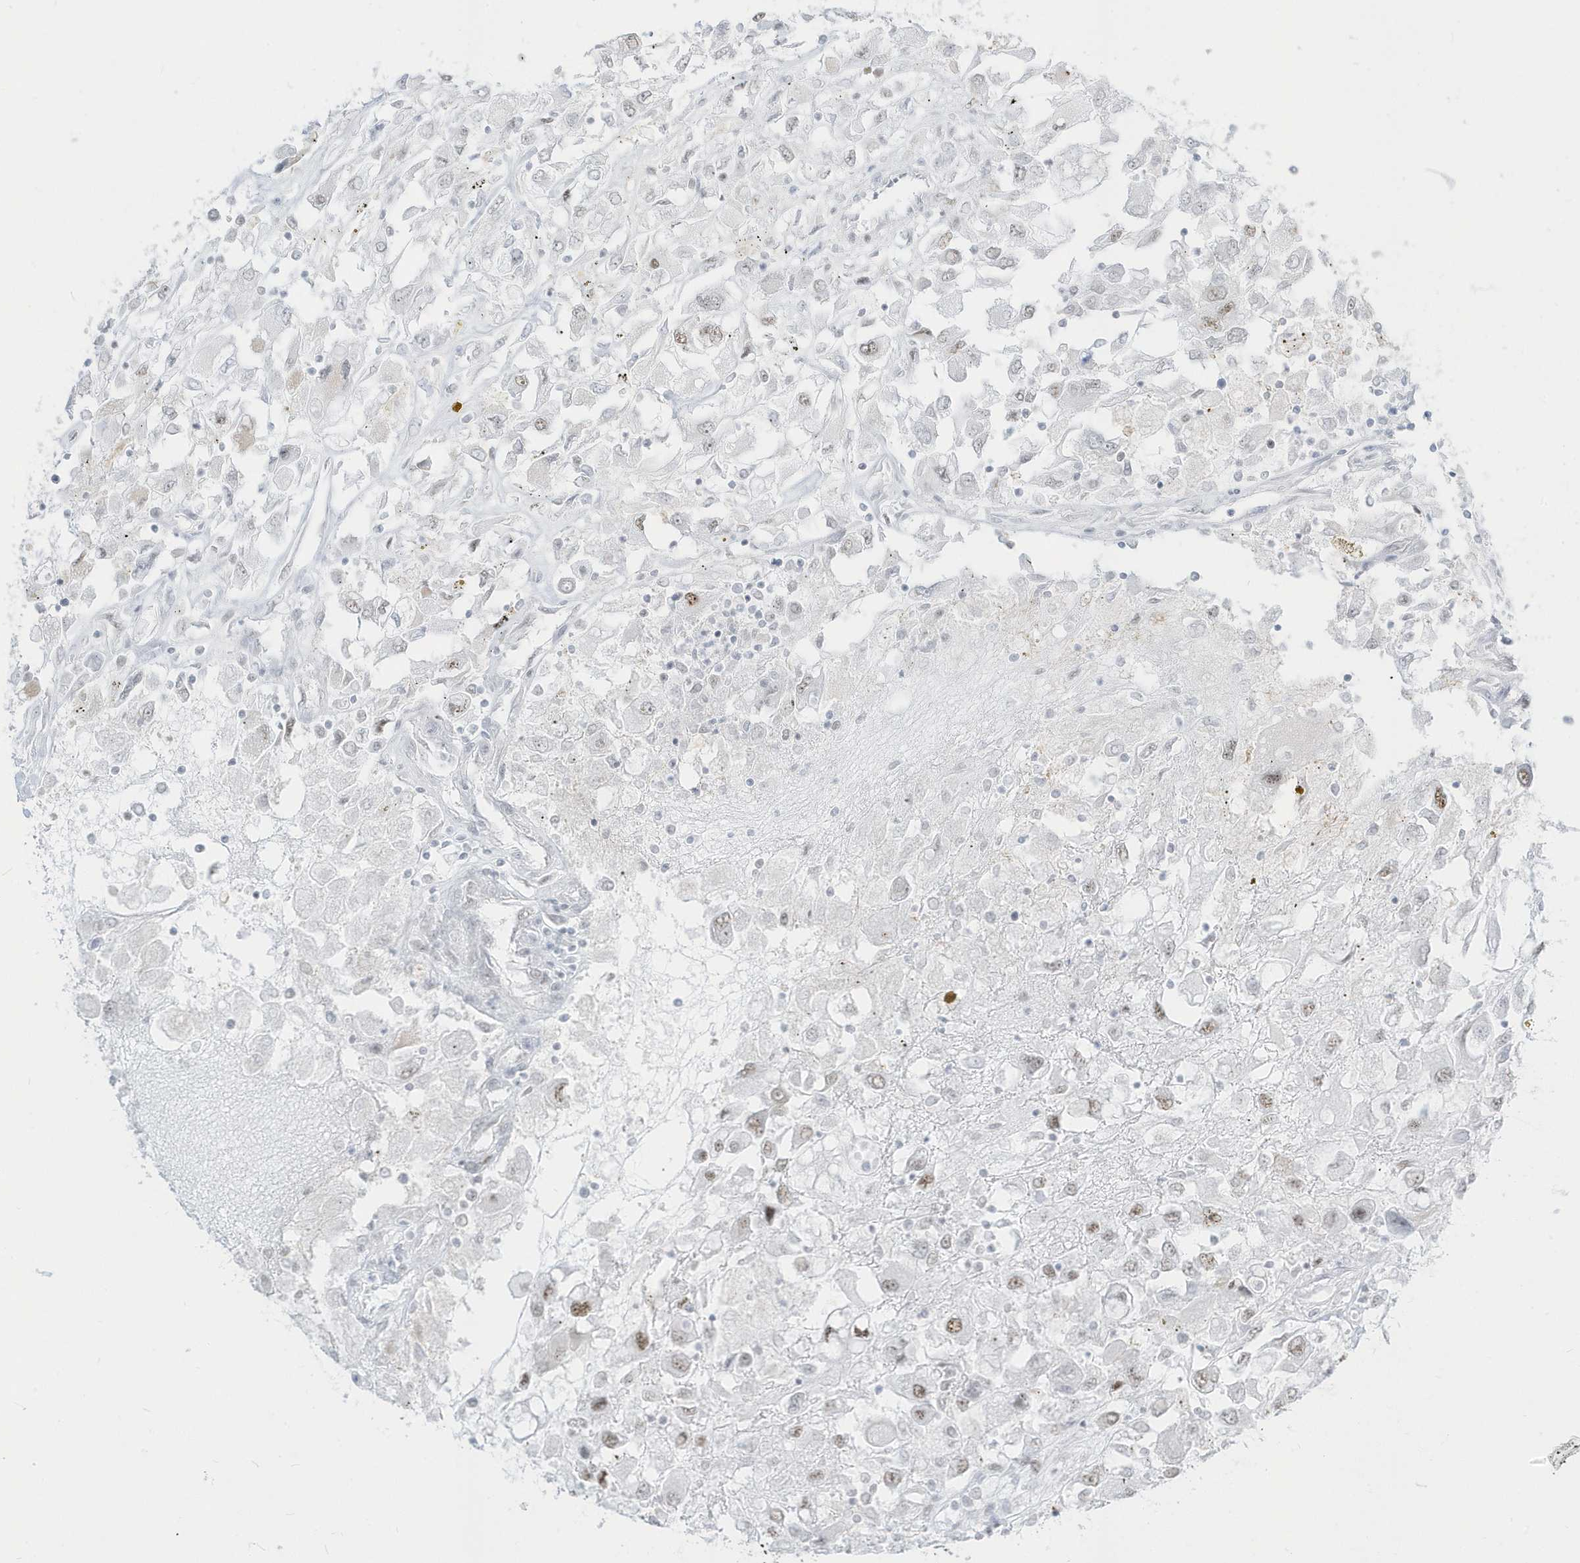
{"staining": {"intensity": "weak", "quantity": "25%-75%", "location": "nuclear"}, "tissue": "renal cancer", "cell_type": "Tumor cells", "image_type": "cancer", "snomed": [{"axis": "morphology", "description": "Adenocarcinoma, NOS"}, {"axis": "topography", "description": "Kidney"}], "caption": "There is low levels of weak nuclear staining in tumor cells of adenocarcinoma (renal), as demonstrated by immunohistochemical staining (brown color).", "gene": "PLEKHN1", "patient": {"sex": "female", "age": 52}}